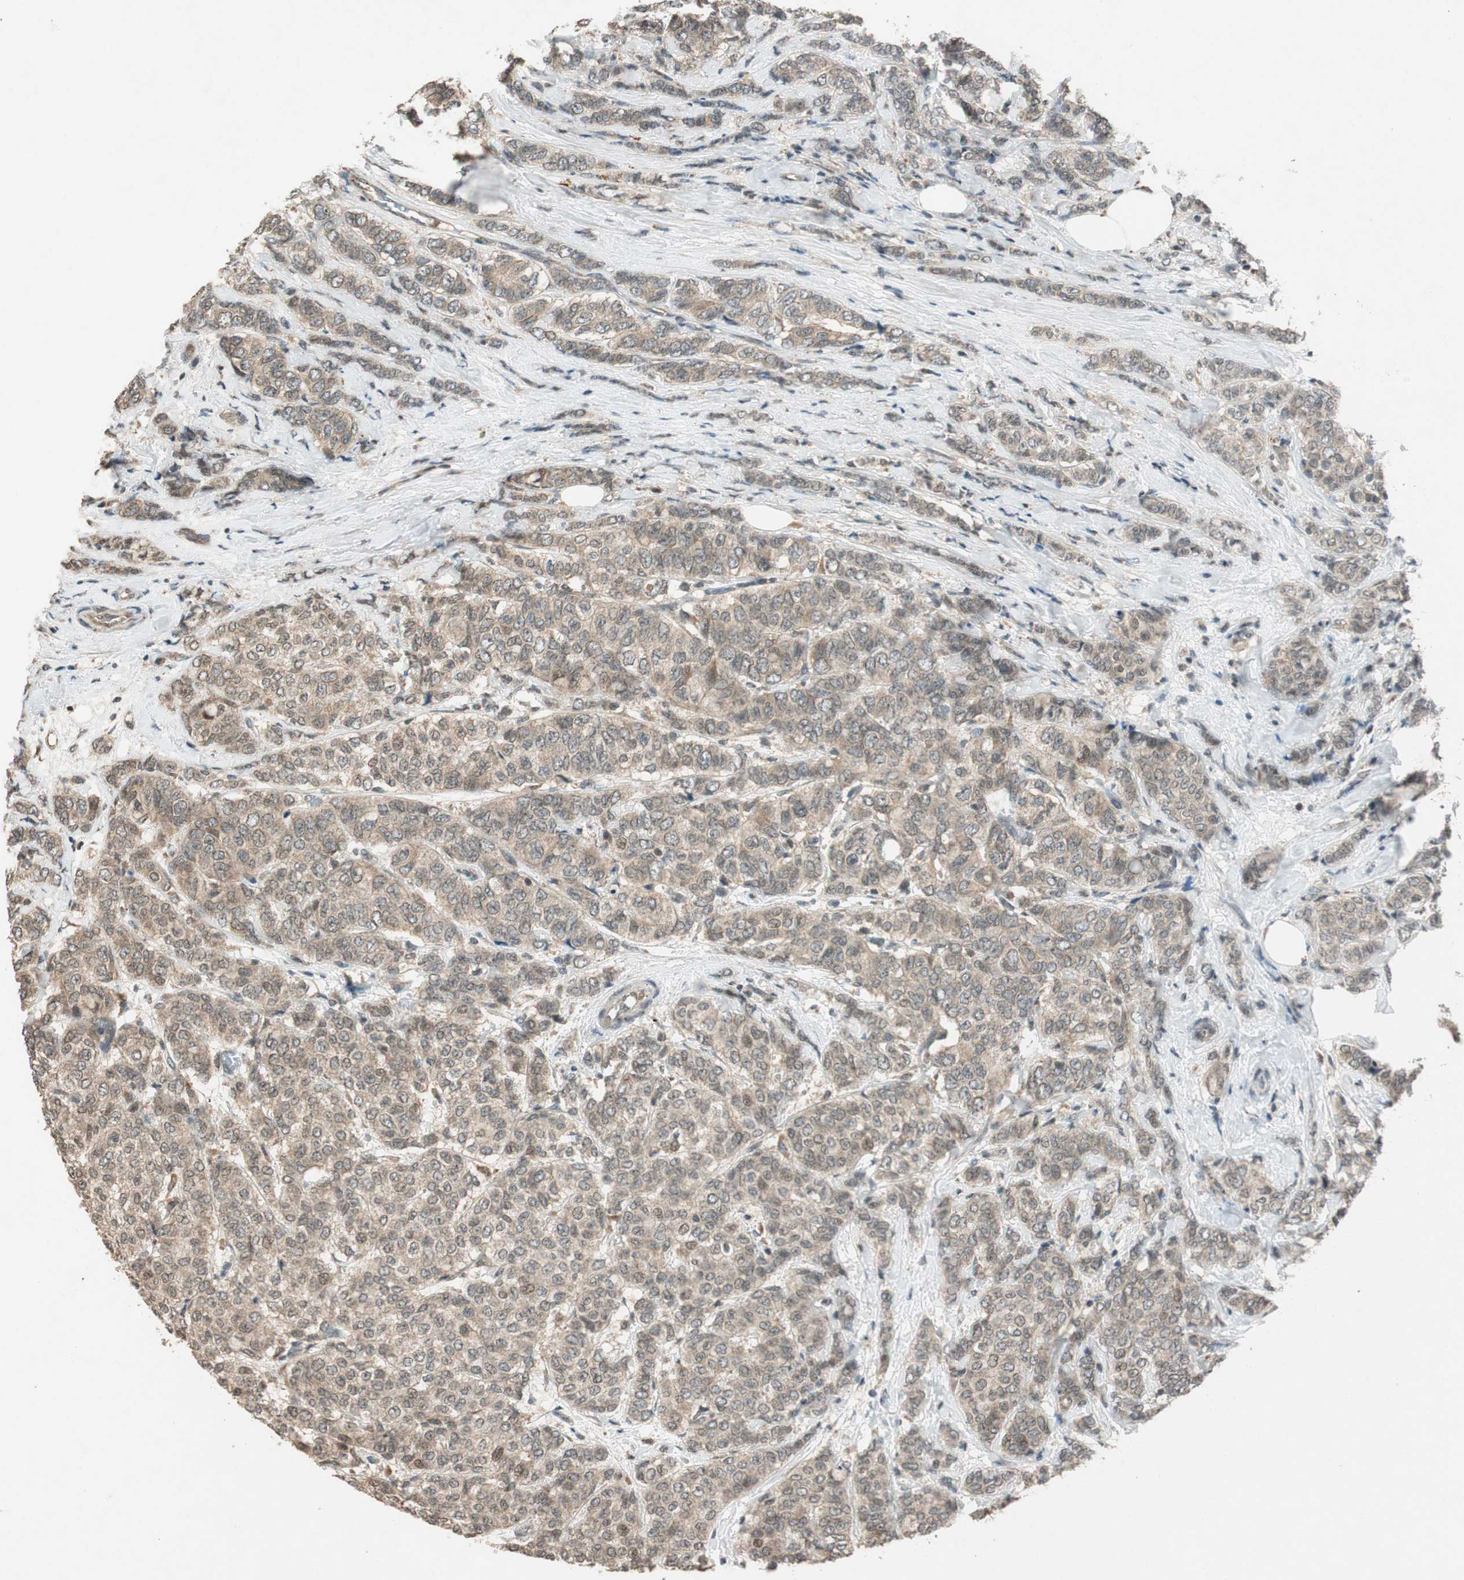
{"staining": {"intensity": "weak", "quantity": ">75%", "location": "cytoplasmic/membranous"}, "tissue": "breast cancer", "cell_type": "Tumor cells", "image_type": "cancer", "snomed": [{"axis": "morphology", "description": "Lobular carcinoma"}, {"axis": "topography", "description": "Breast"}], "caption": "The image shows staining of lobular carcinoma (breast), revealing weak cytoplasmic/membranous protein positivity (brown color) within tumor cells.", "gene": "GLB1", "patient": {"sex": "female", "age": 60}}